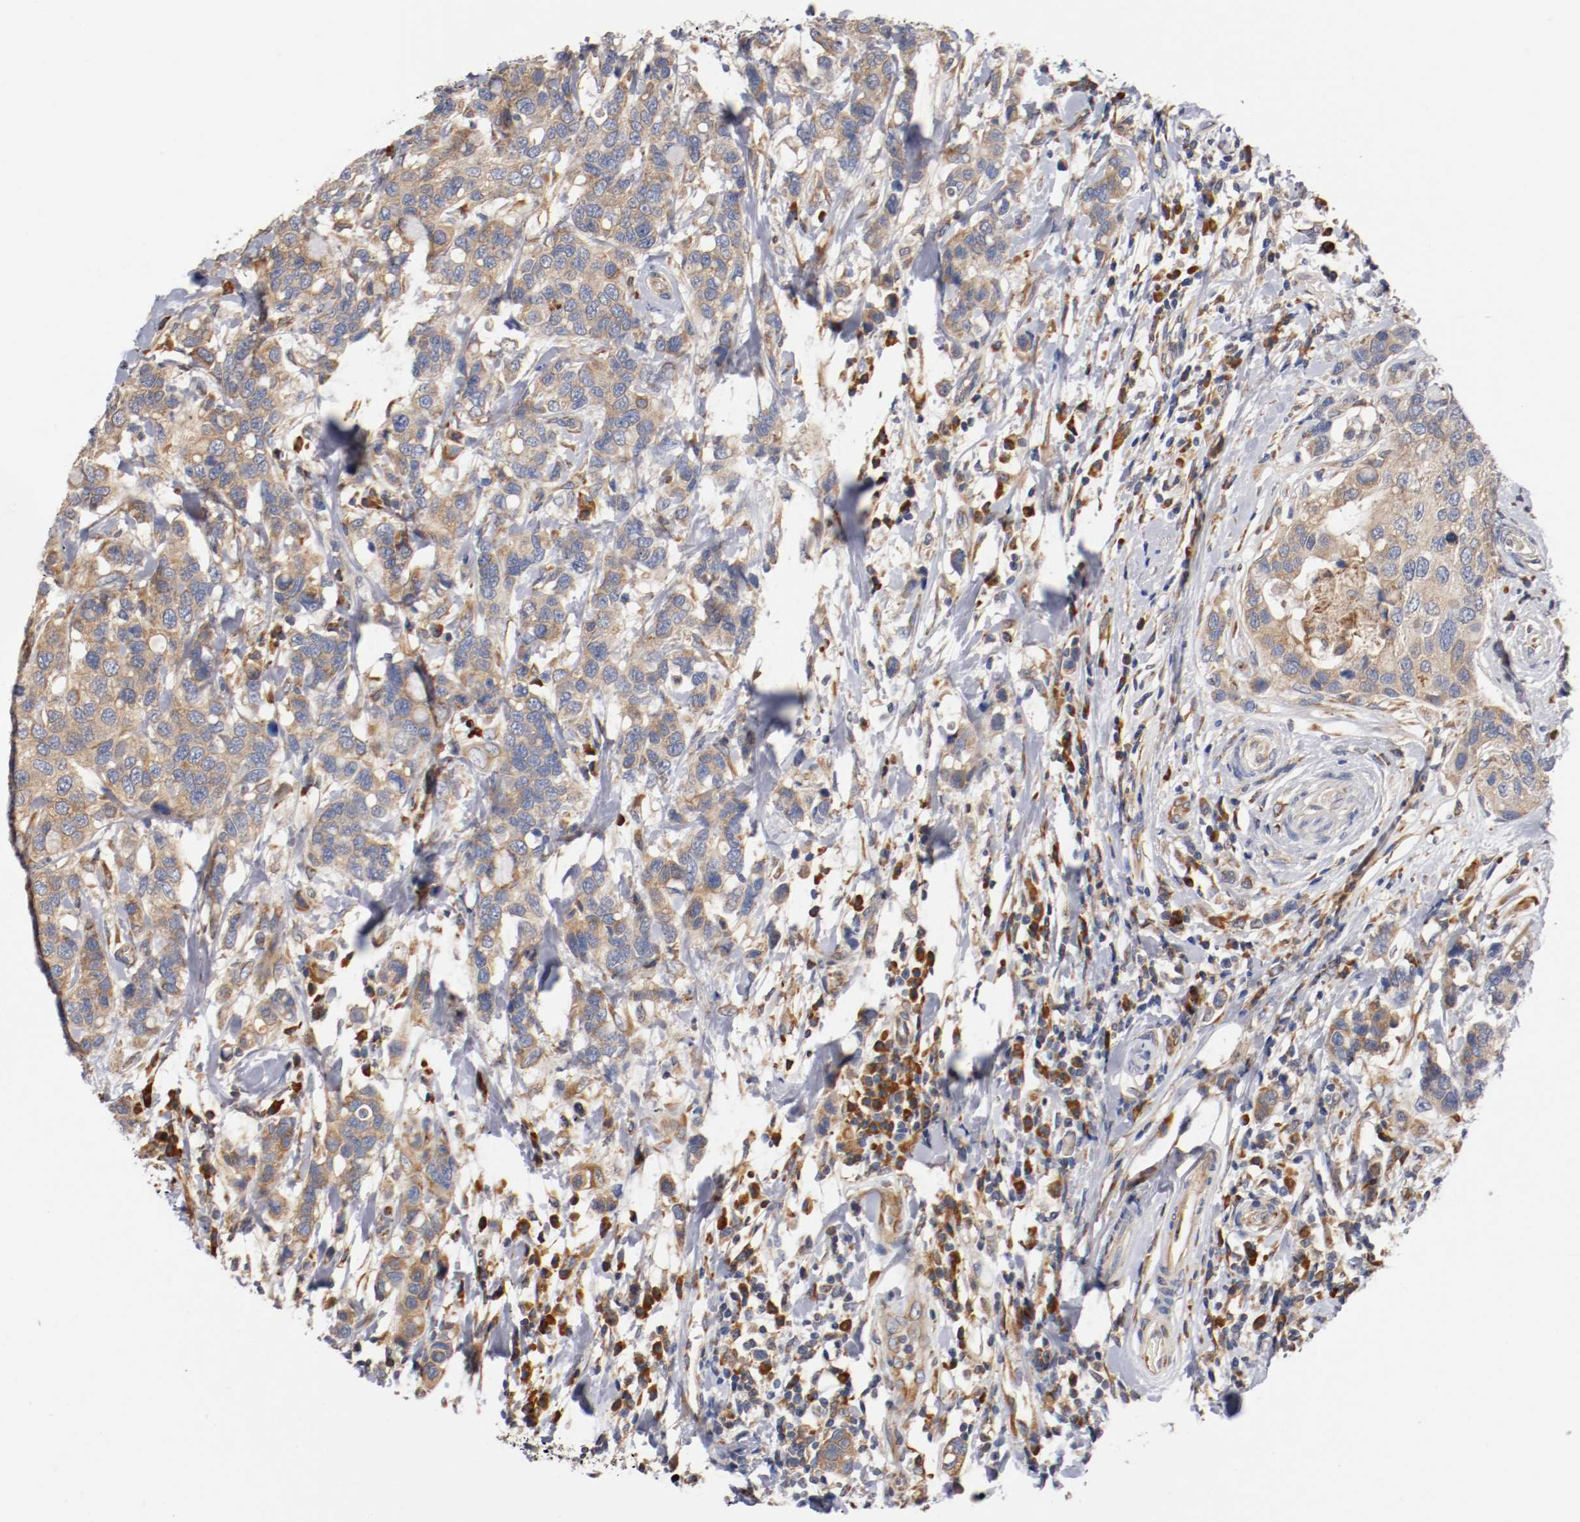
{"staining": {"intensity": "weak", "quantity": ">75%", "location": "cytoplasmic/membranous"}, "tissue": "breast cancer", "cell_type": "Tumor cells", "image_type": "cancer", "snomed": [{"axis": "morphology", "description": "Duct carcinoma"}, {"axis": "topography", "description": "Breast"}], "caption": "An immunohistochemistry image of tumor tissue is shown. Protein staining in brown shows weak cytoplasmic/membranous positivity in breast cancer (invasive ductal carcinoma) within tumor cells. The staining was performed using DAB (3,3'-diaminobenzidine), with brown indicating positive protein expression. Nuclei are stained blue with hematoxylin.", "gene": "TNFSF13", "patient": {"sex": "female", "age": 27}}